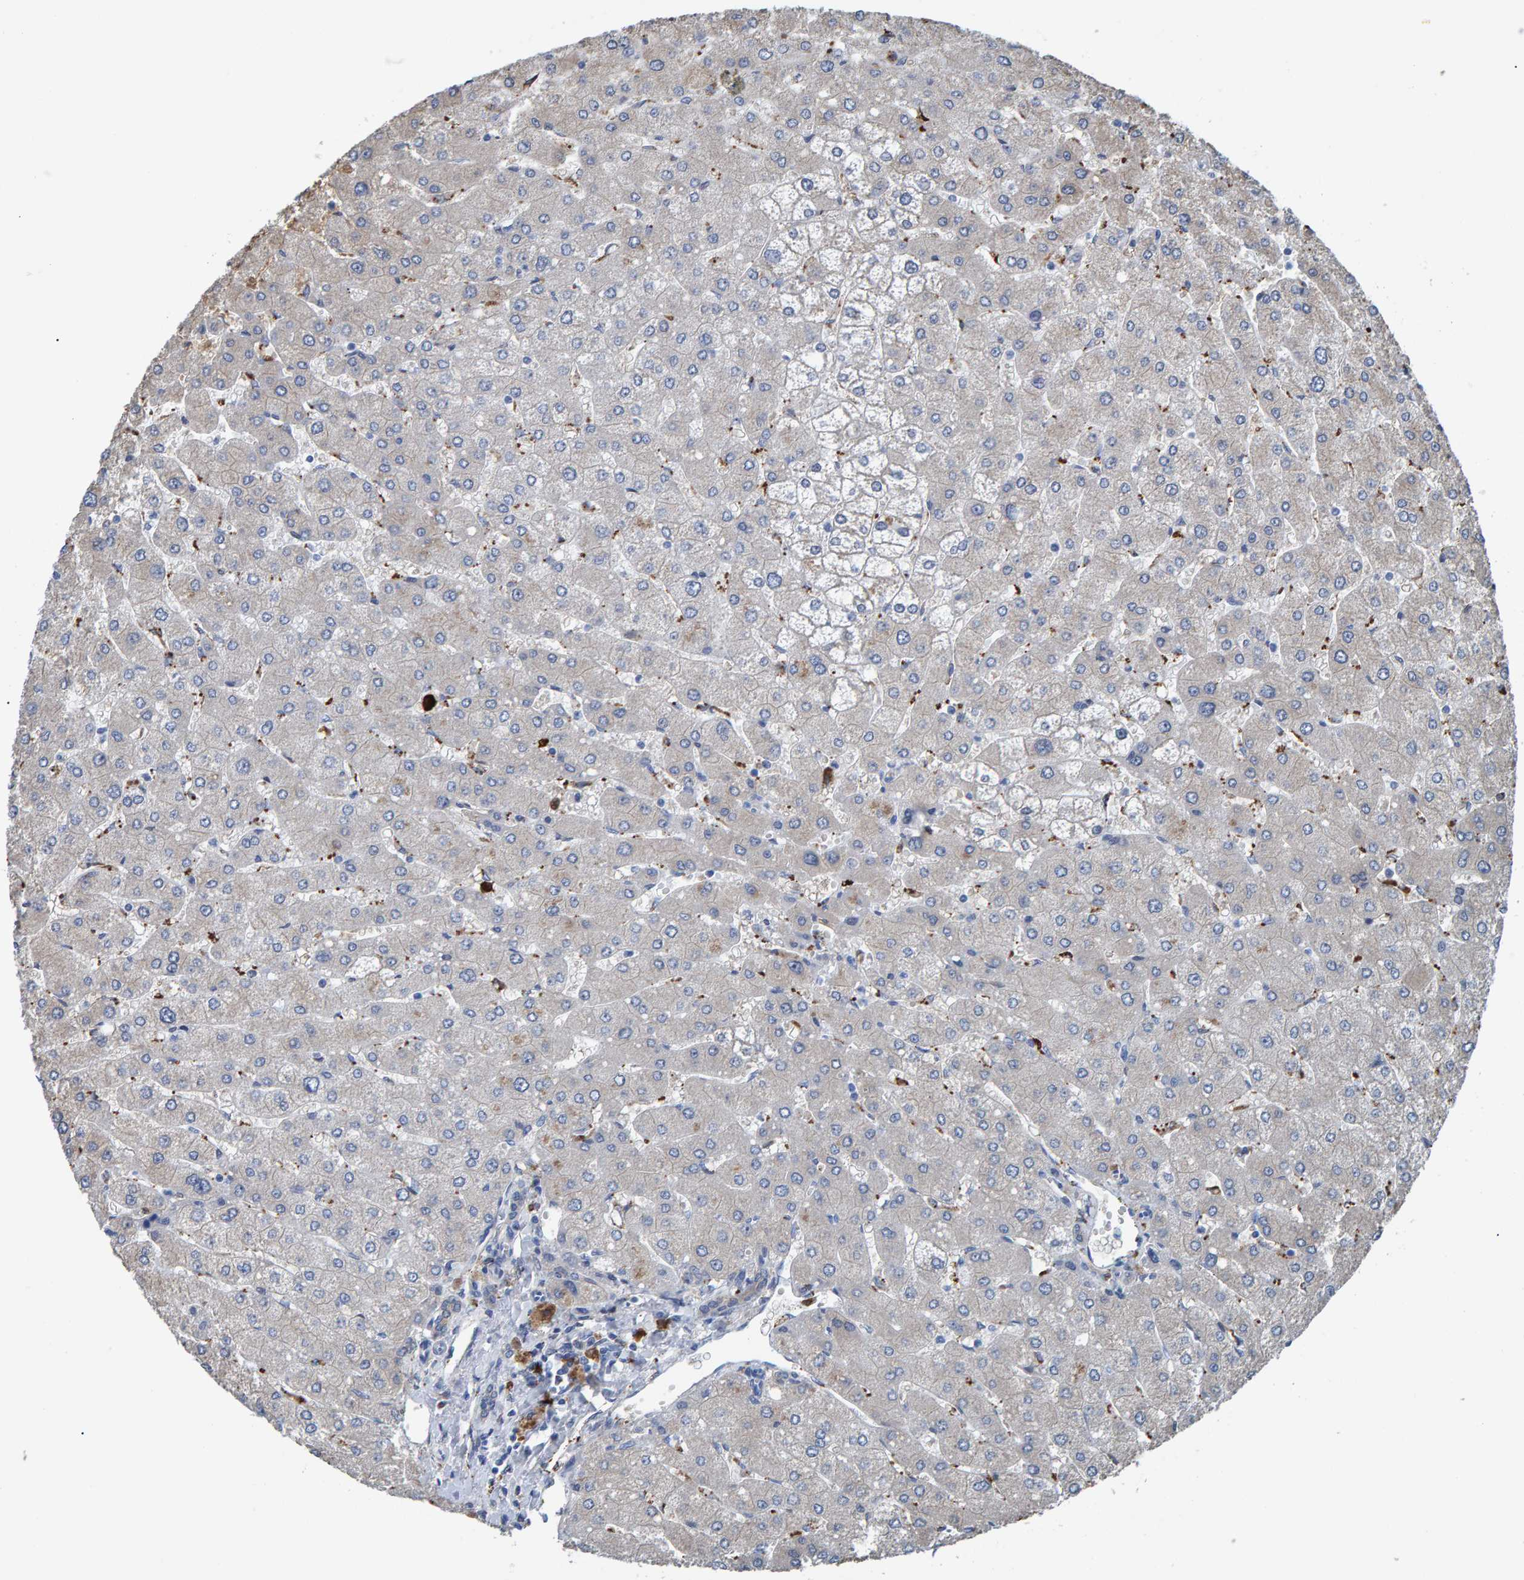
{"staining": {"intensity": "negative", "quantity": "none", "location": "none"}, "tissue": "liver", "cell_type": "Cholangiocytes", "image_type": "normal", "snomed": [{"axis": "morphology", "description": "Normal tissue, NOS"}, {"axis": "topography", "description": "Liver"}], "caption": "This is a histopathology image of immunohistochemistry (IHC) staining of normal liver, which shows no expression in cholangiocytes.", "gene": "IDO1", "patient": {"sex": "male", "age": 55}}